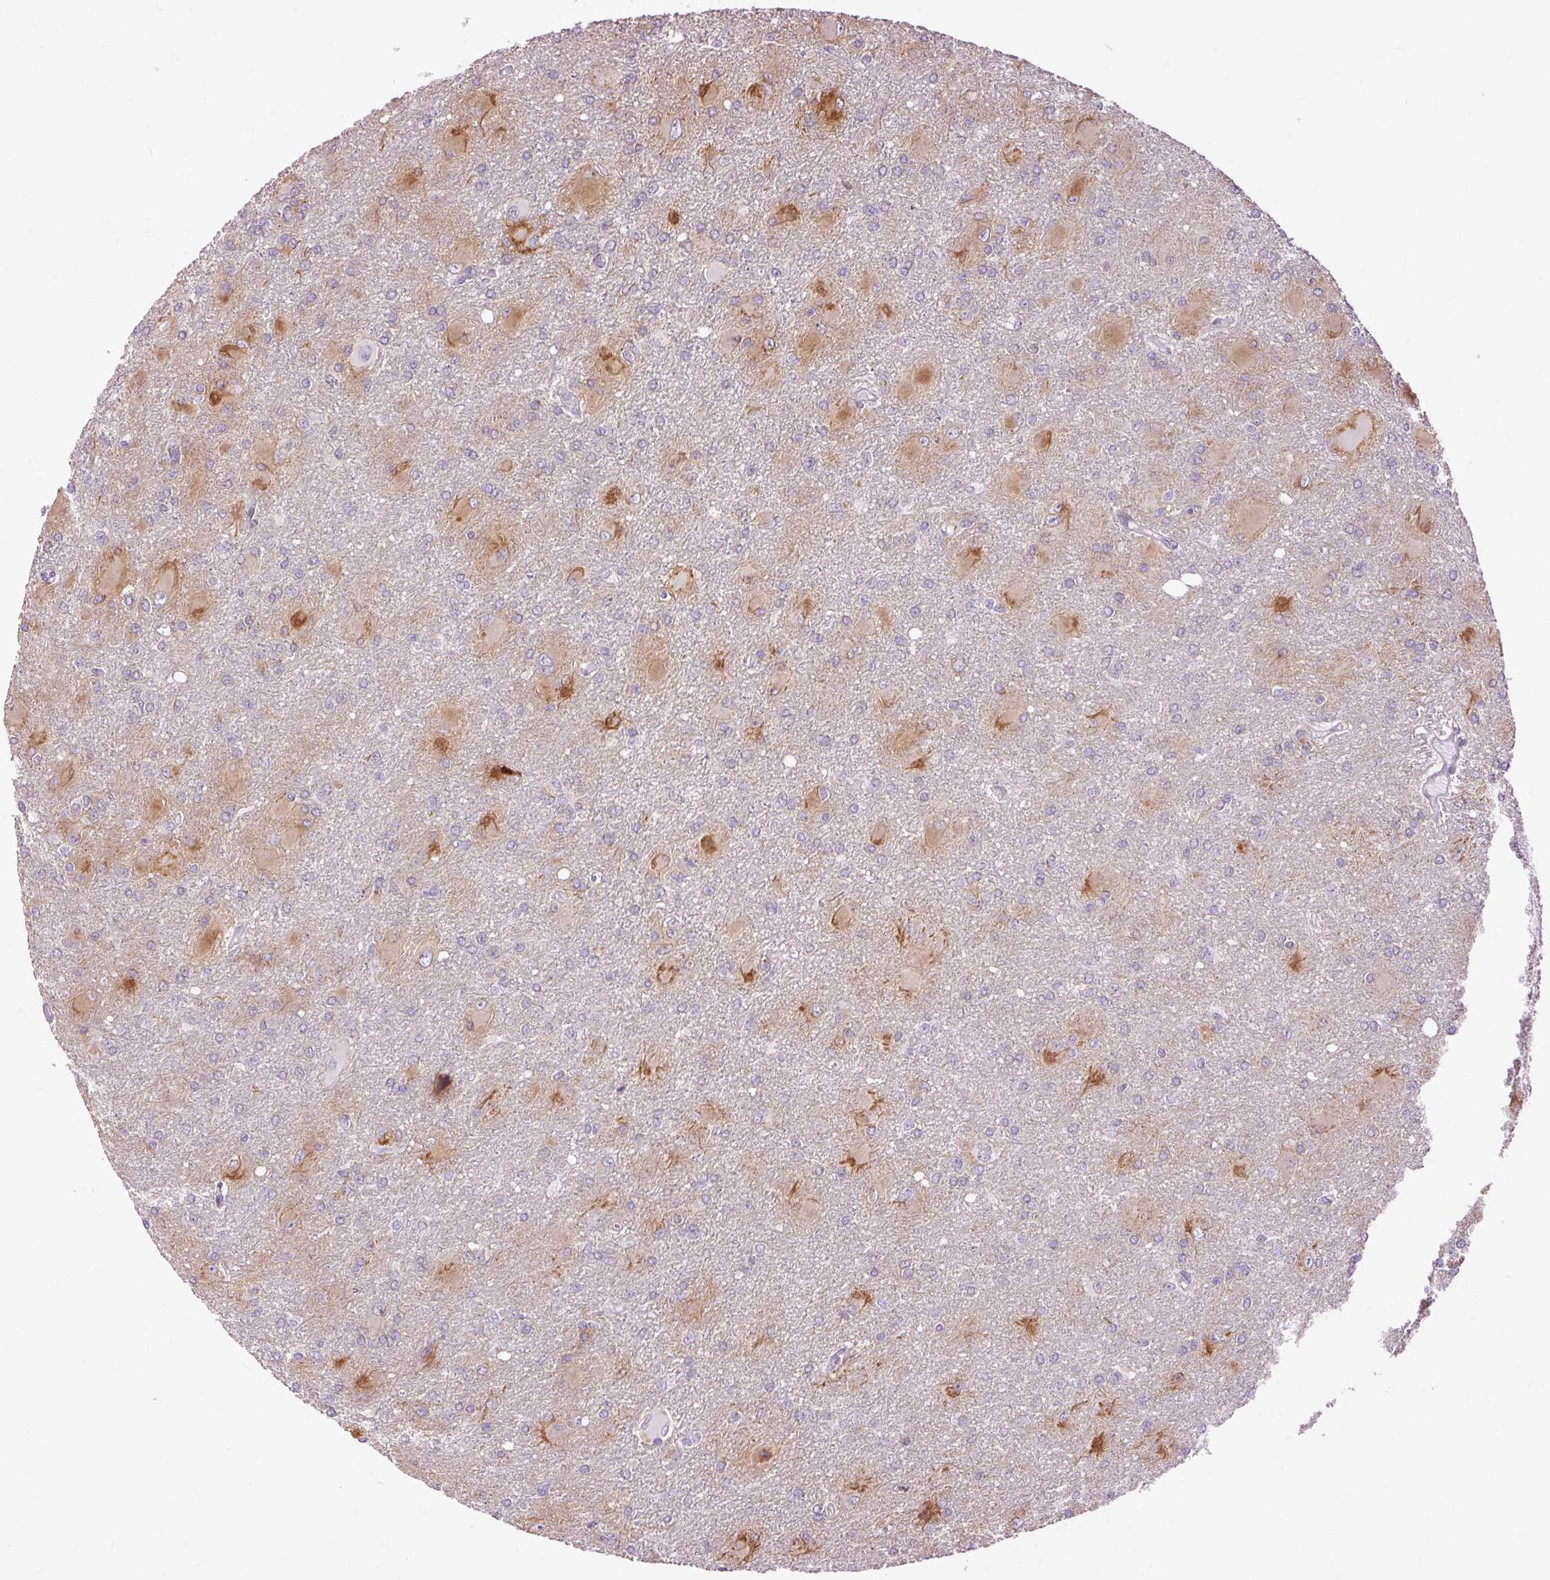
{"staining": {"intensity": "weak", "quantity": "<25%", "location": "nuclear"}, "tissue": "glioma", "cell_type": "Tumor cells", "image_type": "cancer", "snomed": [{"axis": "morphology", "description": "Glioma, malignant, High grade"}, {"axis": "topography", "description": "Brain"}], "caption": "A histopathology image of high-grade glioma (malignant) stained for a protein displays no brown staining in tumor cells.", "gene": "FCRL4", "patient": {"sex": "male", "age": 67}}